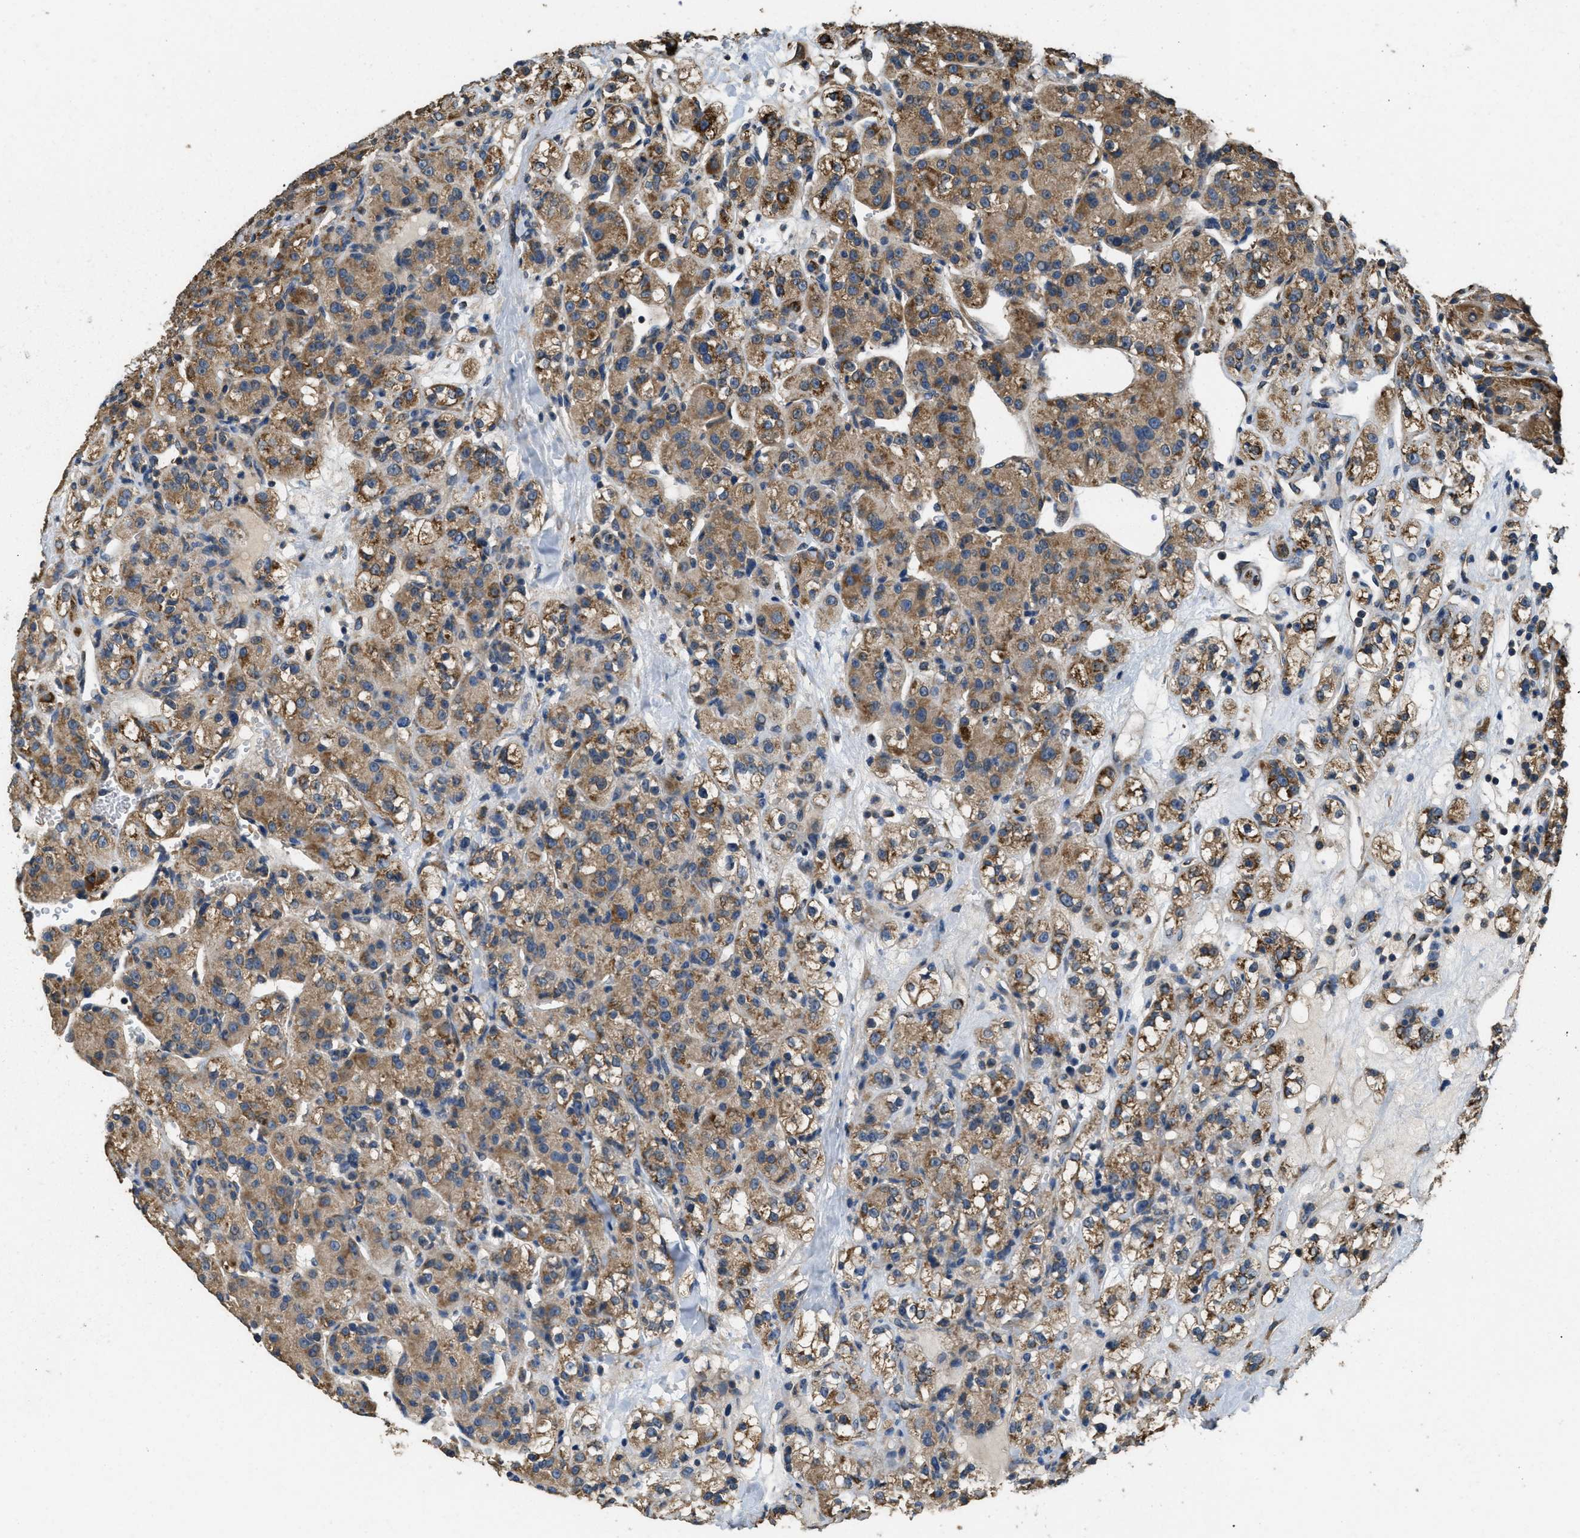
{"staining": {"intensity": "moderate", "quantity": ">75%", "location": "cytoplasmic/membranous"}, "tissue": "renal cancer", "cell_type": "Tumor cells", "image_type": "cancer", "snomed": [{"axis": "morphology", "description": "Normal tissue, NOS"}, {"axis": "morphology", "description": "Adenocarcinoma, NOS"}, {"axis": "topography", "description": "Kidney"}], "caption": "Tumor cells show medium levels of moderate cytoplasmic/membranous staining in about >75% of cells in adenocarcinoma (renal). The staining was performed using DAB (3,3'-diaminobenzidine) to visualize the protein expression in brown, while the nuclei were stained in blue with hematoxylin (Magnification: 20x).", "gene": "THBS2", "patient": {"sex": "male", "age": 61}}